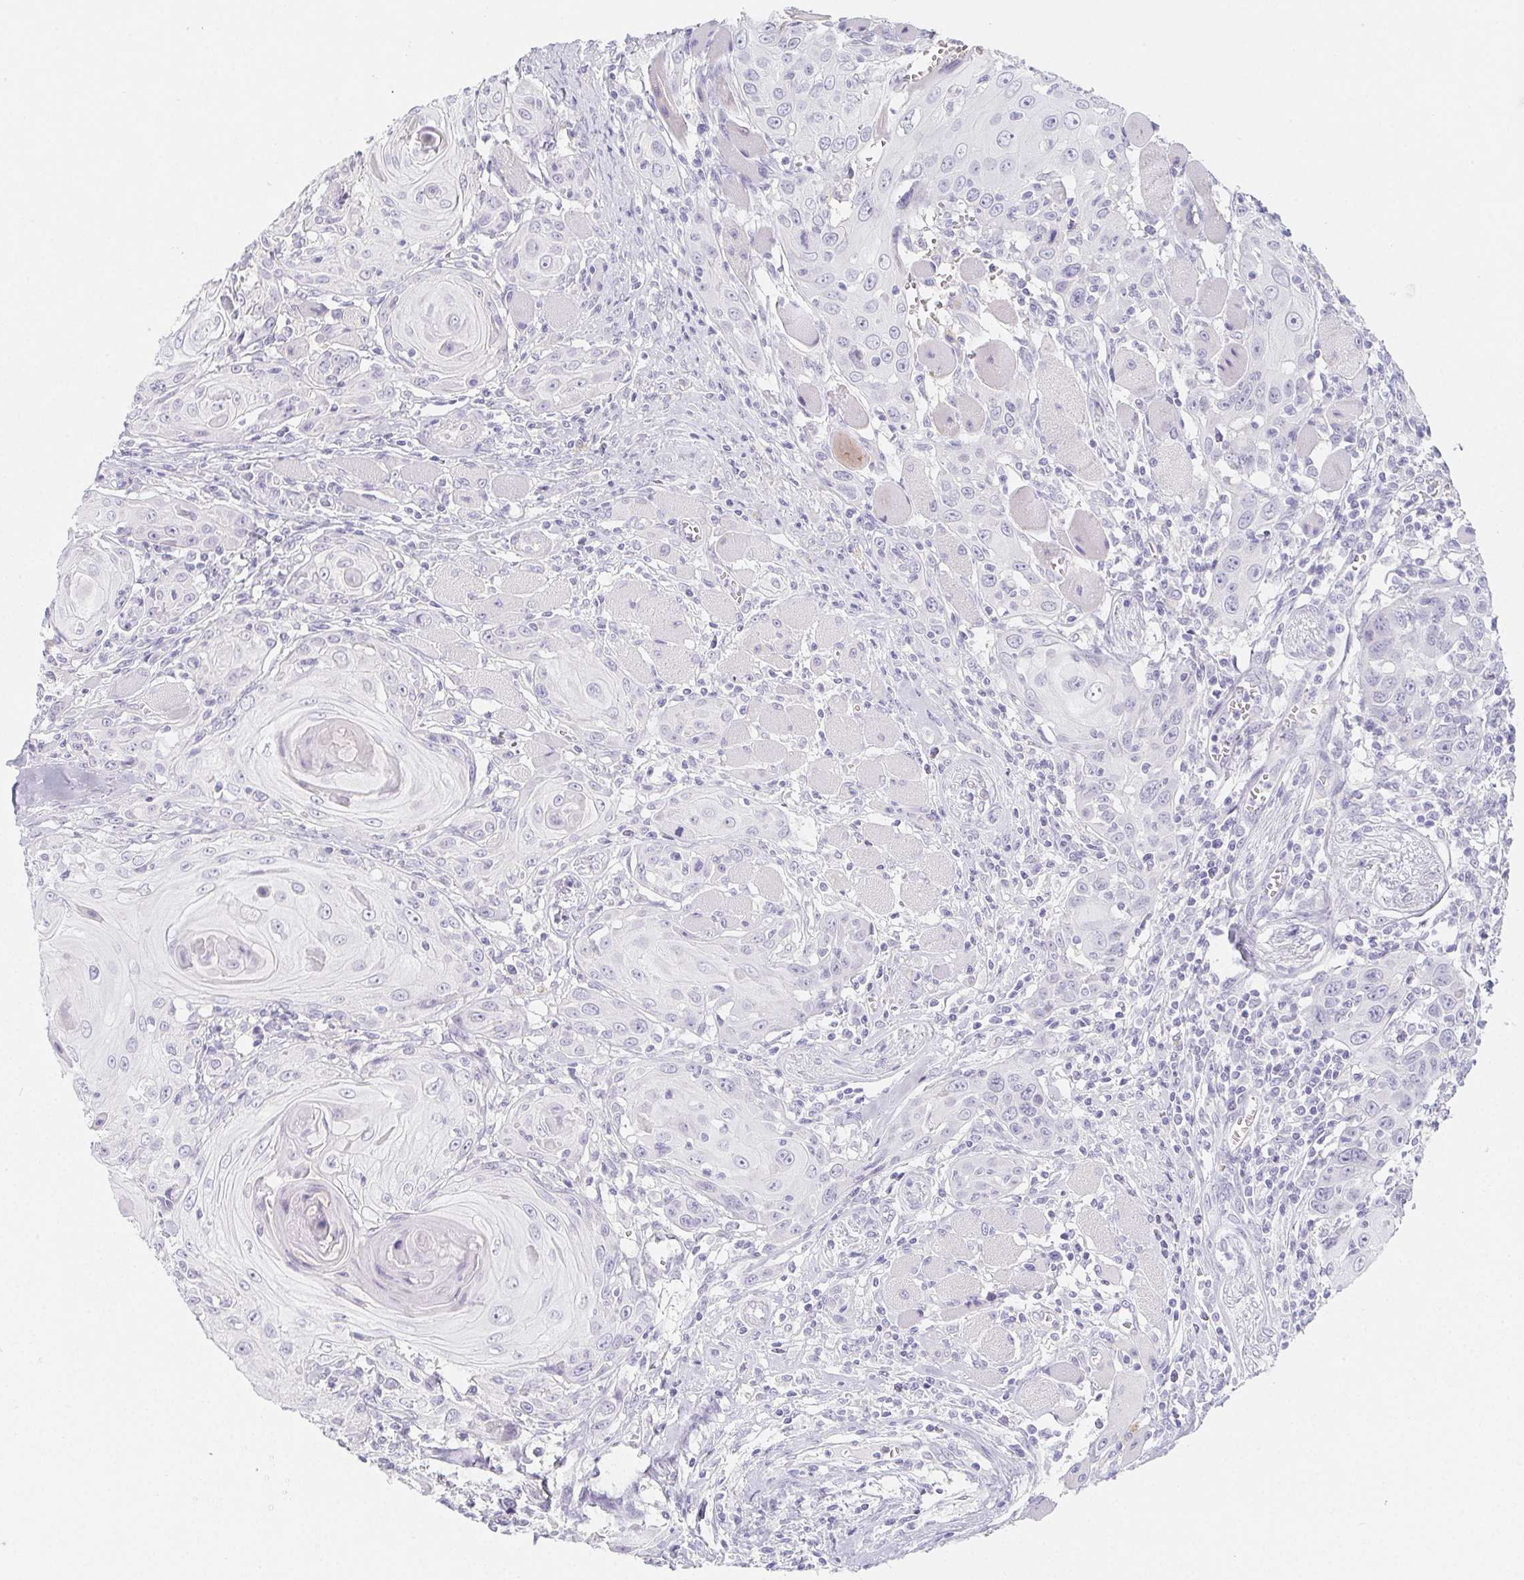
{"staining": {"intensity": "negative", "quantity": "none", "location": "none"}, "tissue": "head and neck cancer", "cell_type": "Tumor cells", "image_type": "cancer", "snomed": [{"axis": "morphology", "description": "Squamous cell carcinoma, NOS"}, {"axis": "topography", "description": "Head-Neck"}], "caption": "IHC histopathology image of head and neck cancer stained for a protein (brown), which reveals no positivity in tumor cells.", "gene": "GLIPR1L1", "patient": {"sex": "female", "age": 80}}